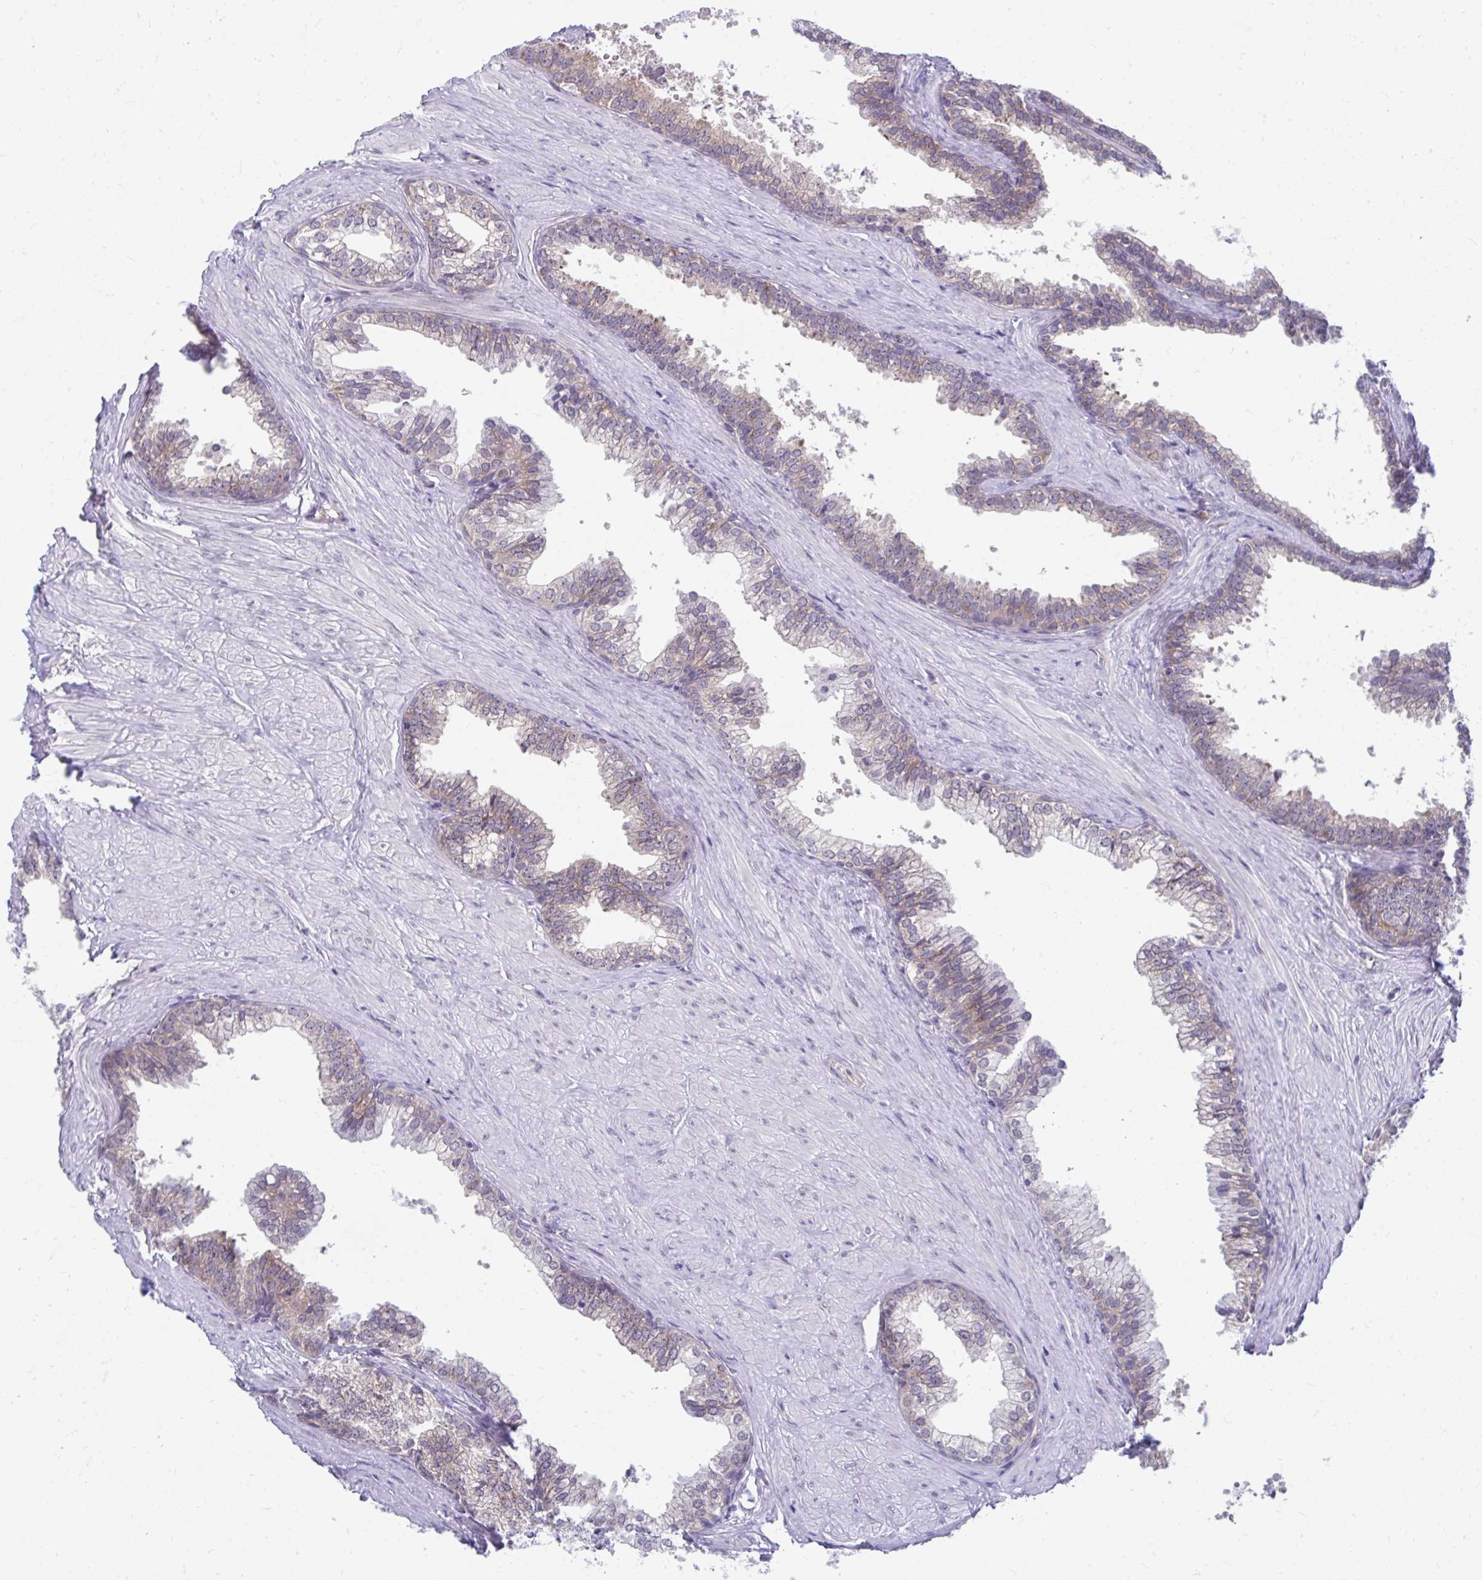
{"staining": {"intensity": "weak", "quantity": "<25%", "location": "cytoplasmic/membranous"}, "tissue": "prostate", "cell_type": "Glandular cells", "image_type": "normal", "snomed": [{"axis": "morphology", "description": "Normal tissue, NOS"}, {"axis": "topography", "description": "Prostate"}, {"axis": "topography", "description": "Peripheral nerve tissue"}], "caption": "Micrograph shows no protein positivity in glandular cells of unremarkable prostate. (DAB (3,3'-diaminobenzidine) IHC visualized using brightfield microscopy, high magnification).", "gene": "SELENON", "patient": {"sex": "male", "age": 55}}